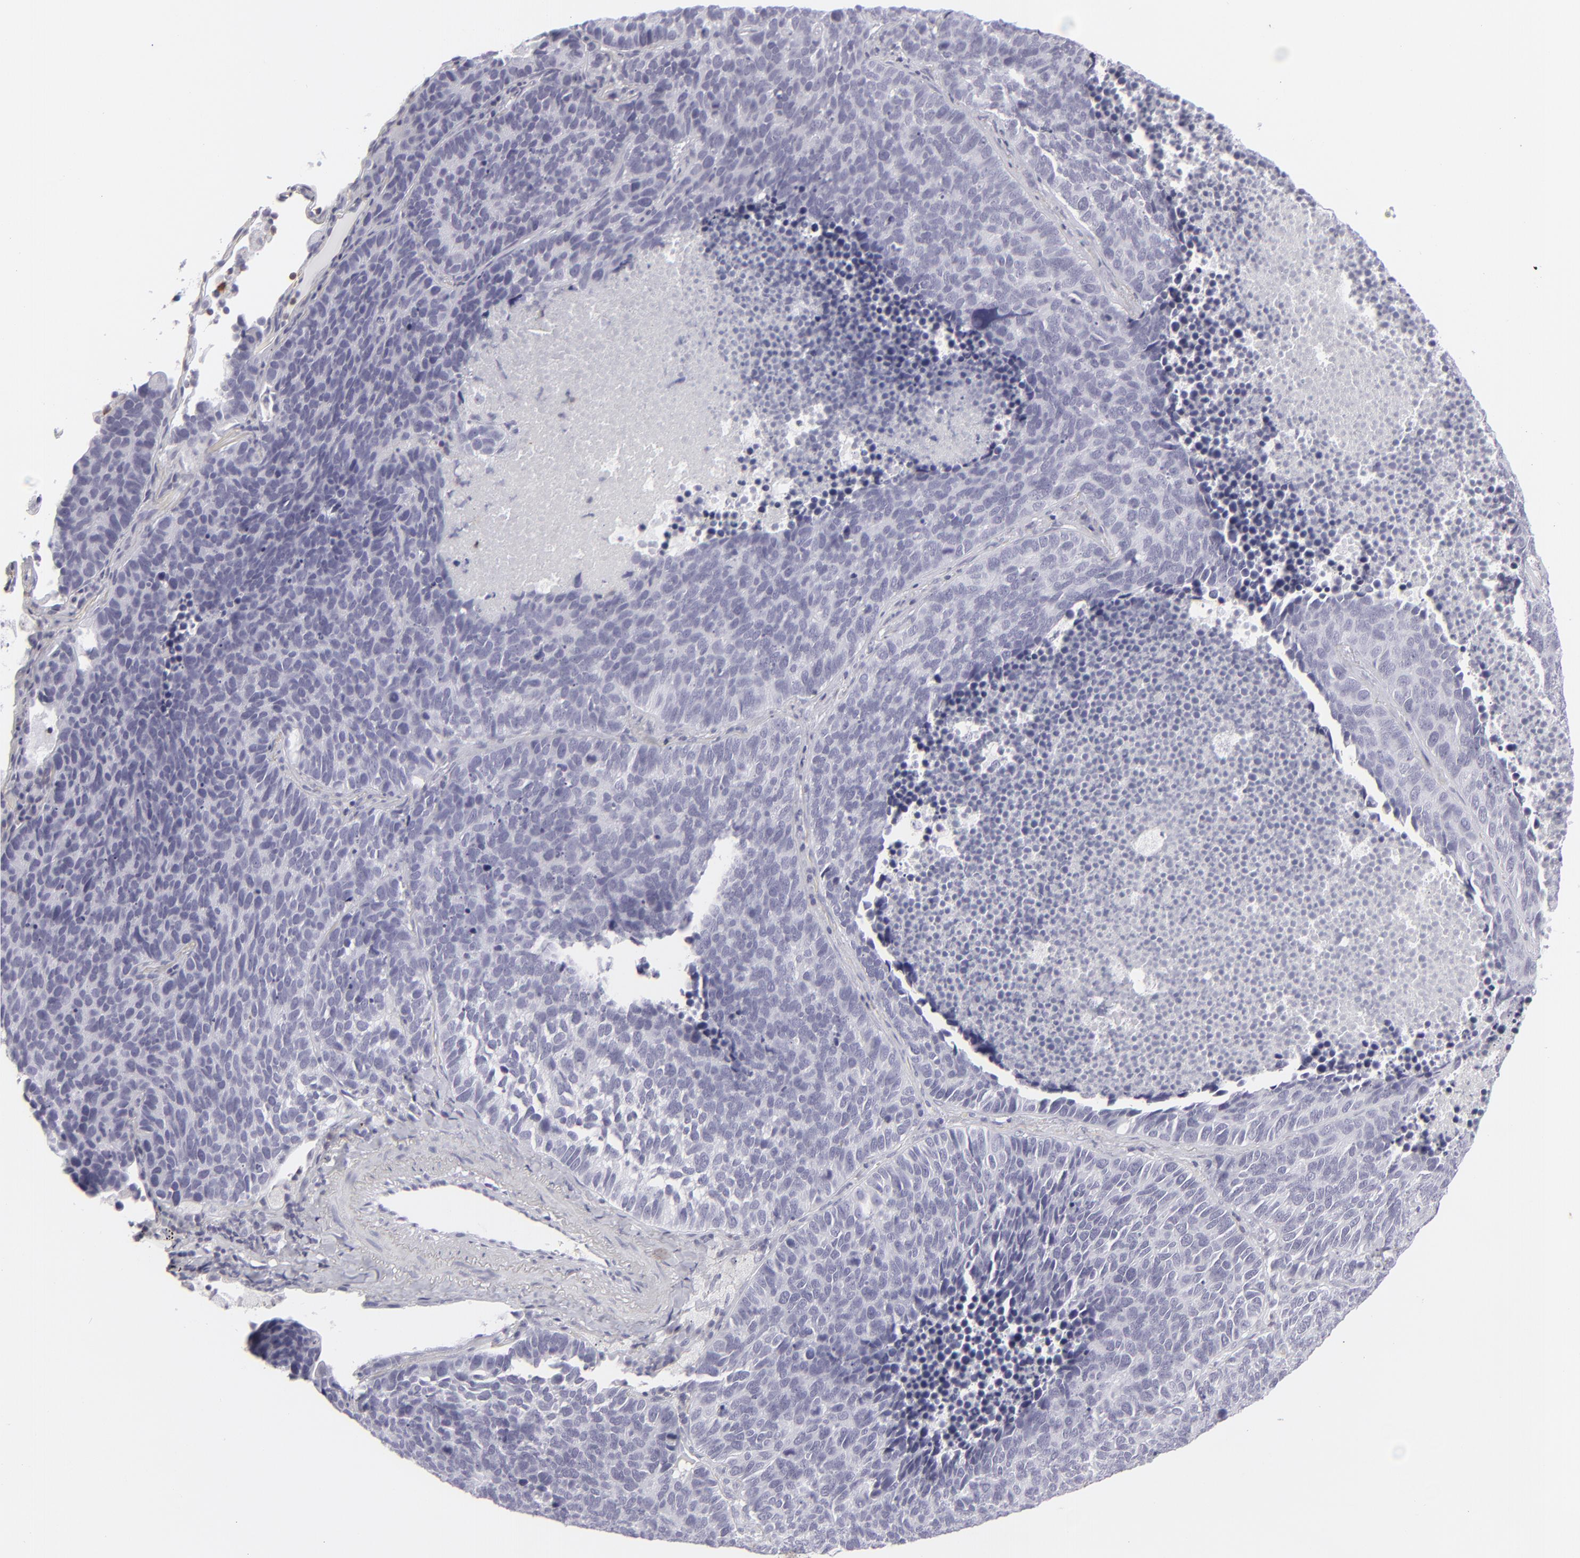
{"staining": {"intensity": "negative", "quantity": "none", "location": "none"}, "tissue": "lung cancer", "cell_type": "Tumor cells", "image_type": "cancer", "snomed": [{"axis": "morphology", "description": "Neoplasm, malignant, NOS"}, {"axis": "topography", "description": "Lung"}], "caption": "IHC of lung cancer displays no expression in tumor cells. The staining was performed using DAB (3,3'-diaminobenzidine) to visualize the protein expression in brown, while the nuclei were stained in blue with hematoxylin (Magnification: 20x).", "gene": "CD7", "patient": {"sex": "female", "age": 75}}